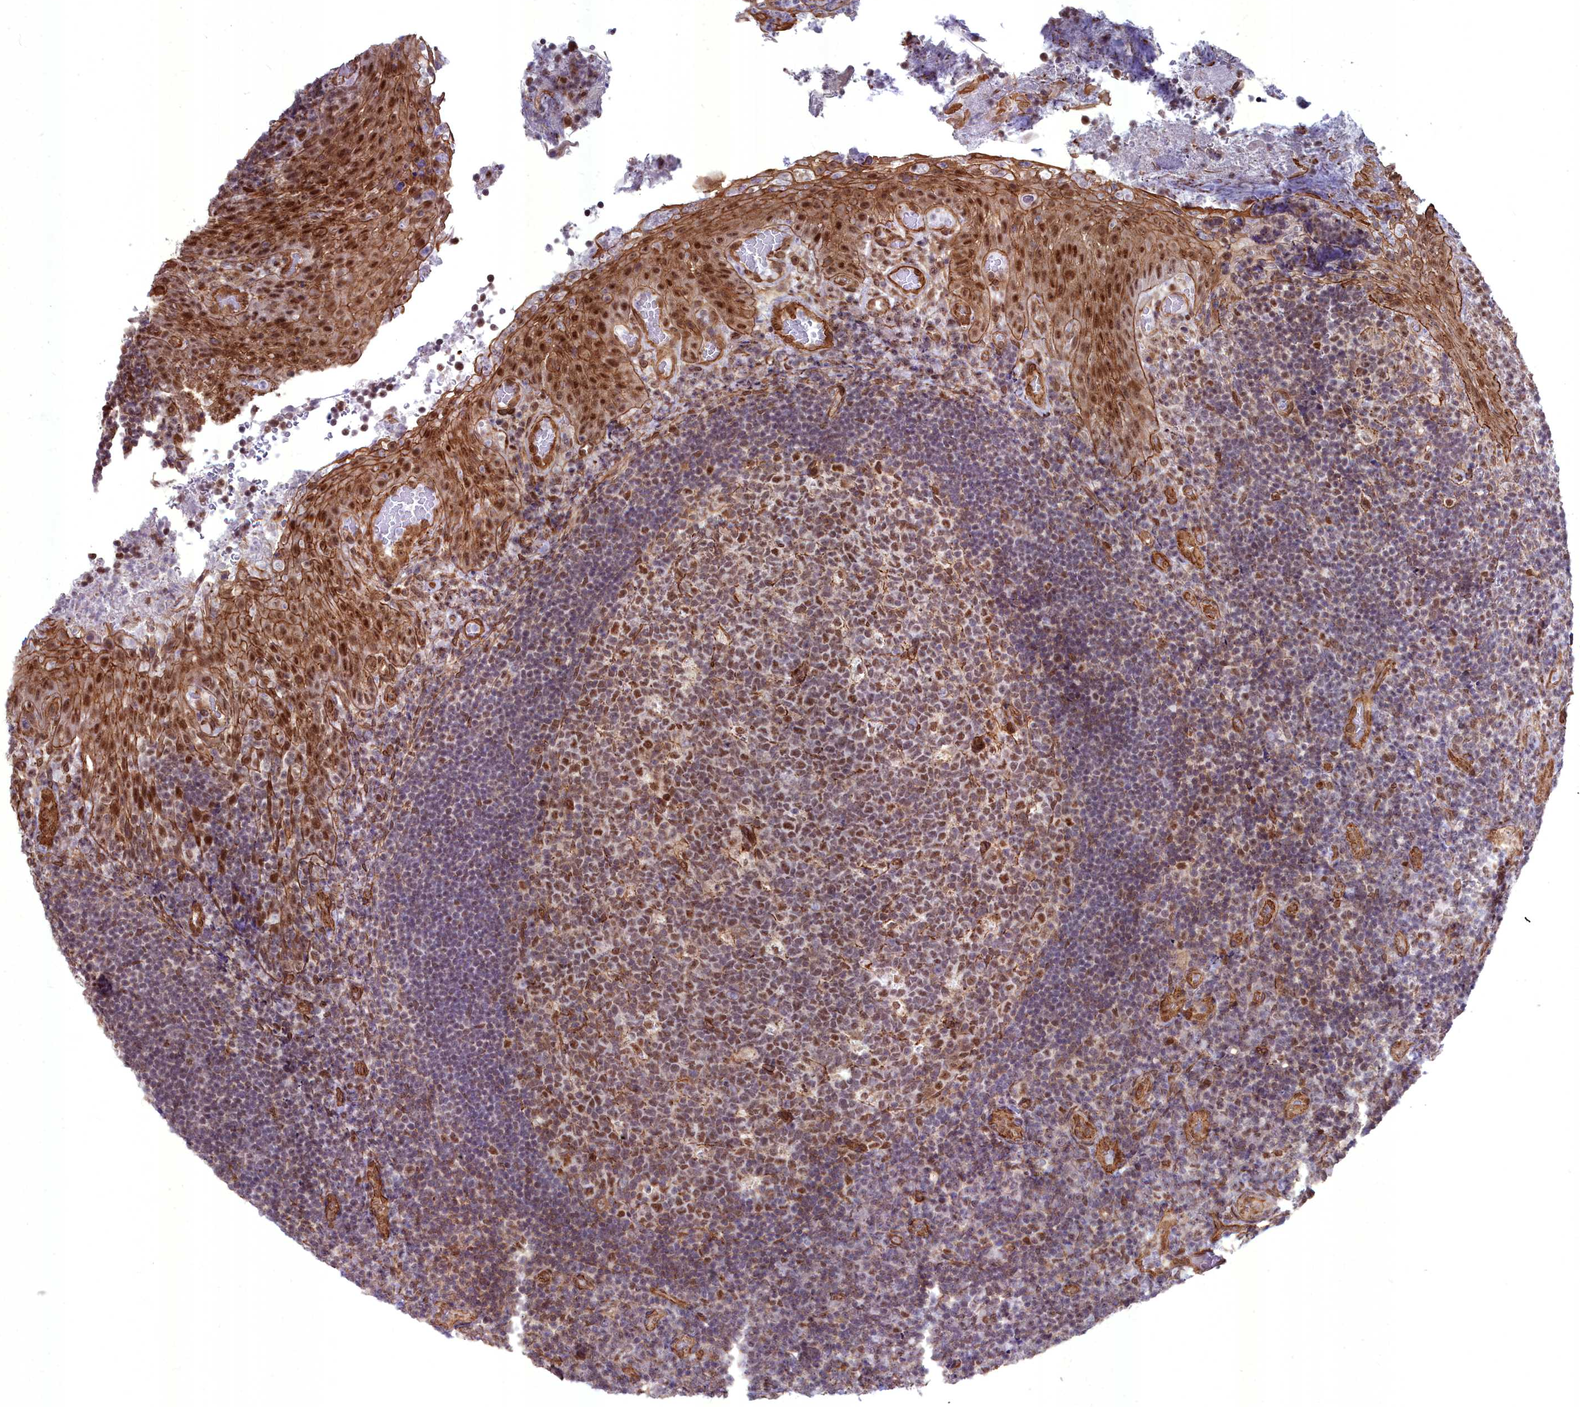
{"staining": {"intensity": "moderate", "quantity": "25%-75%", "location": "nuclear"}, "tissue": "tonsil", "cell_type": "Germinal center cells", "image_type": "normal", "snomed": [{"axis": "morphology", "description": "Normal tissue, NOS"}, {"axis": "topography", "description": "Tonsil"}], "caption": "Brown immunohistochemical staining in normal tonsil reveals moderate nuclear staining in approximately 25%-75% of germinal center cells.", "gene": "YJU2", "patient": {"sex": "male", "age": 17}}